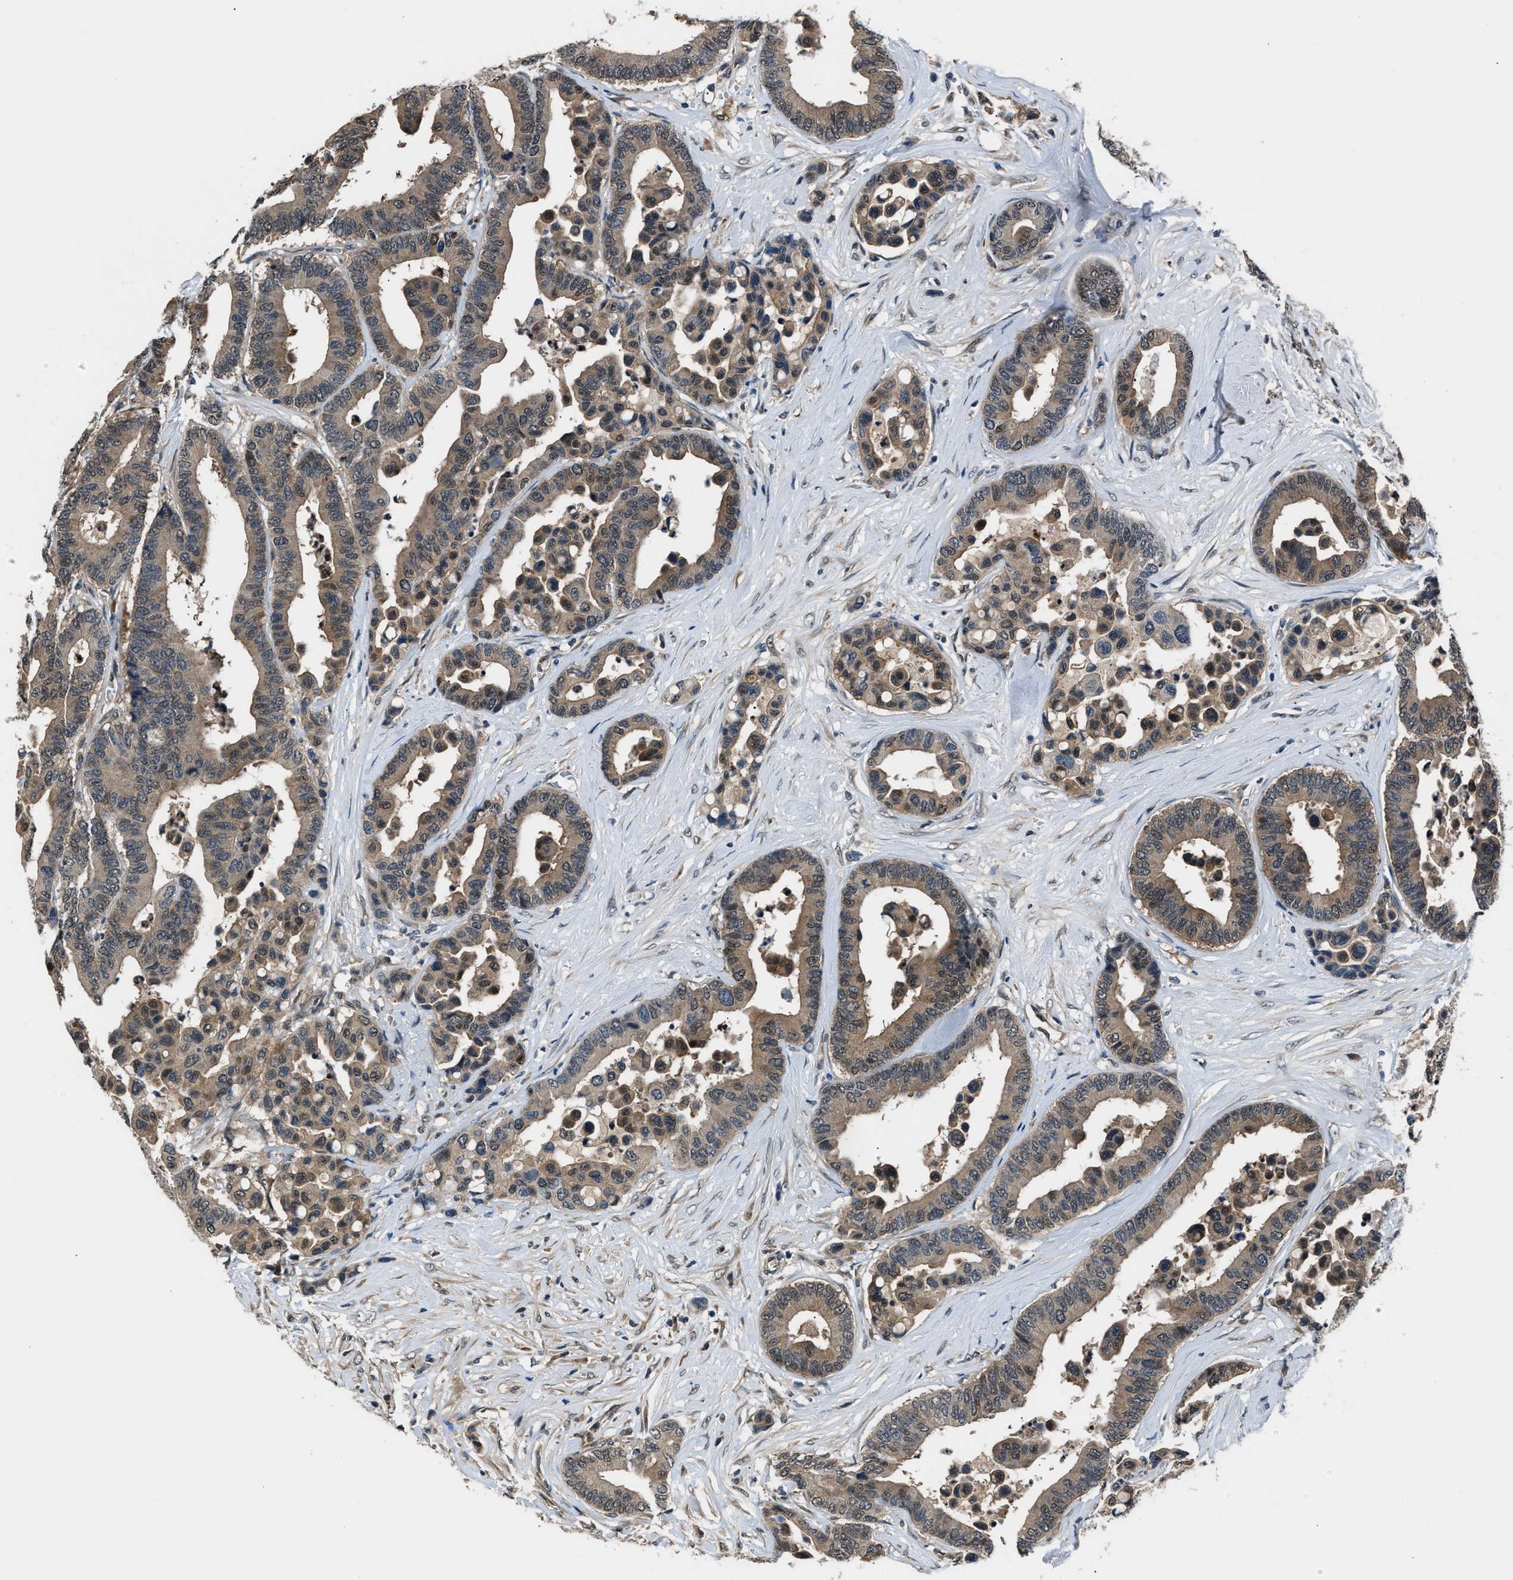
{"staining": {"intensity": "weak", "quantity": "25%-75%", "location": "cytoplasmic/membranous"}, "tissue": "colorectal cancer", "cell_type": "Tumor cells", "image_type": "cancer", "snomed": [{"axis": "morphology", "description": "Normal tissue, NOS"}, {"axis": "morphology", "description": "Adenocarcinoma, NOS"}, {"axis": "topography", "description": "Colon"}], "caption": "Immunohistochemistry (DAB) staining of colorectal cancer demonstrates weak cytoplasmic/membranous protein staining in approximately 25%-75% of tumor cells.", "gene": "TP53I3", "patient": {"sex": "male", "age": 82}}